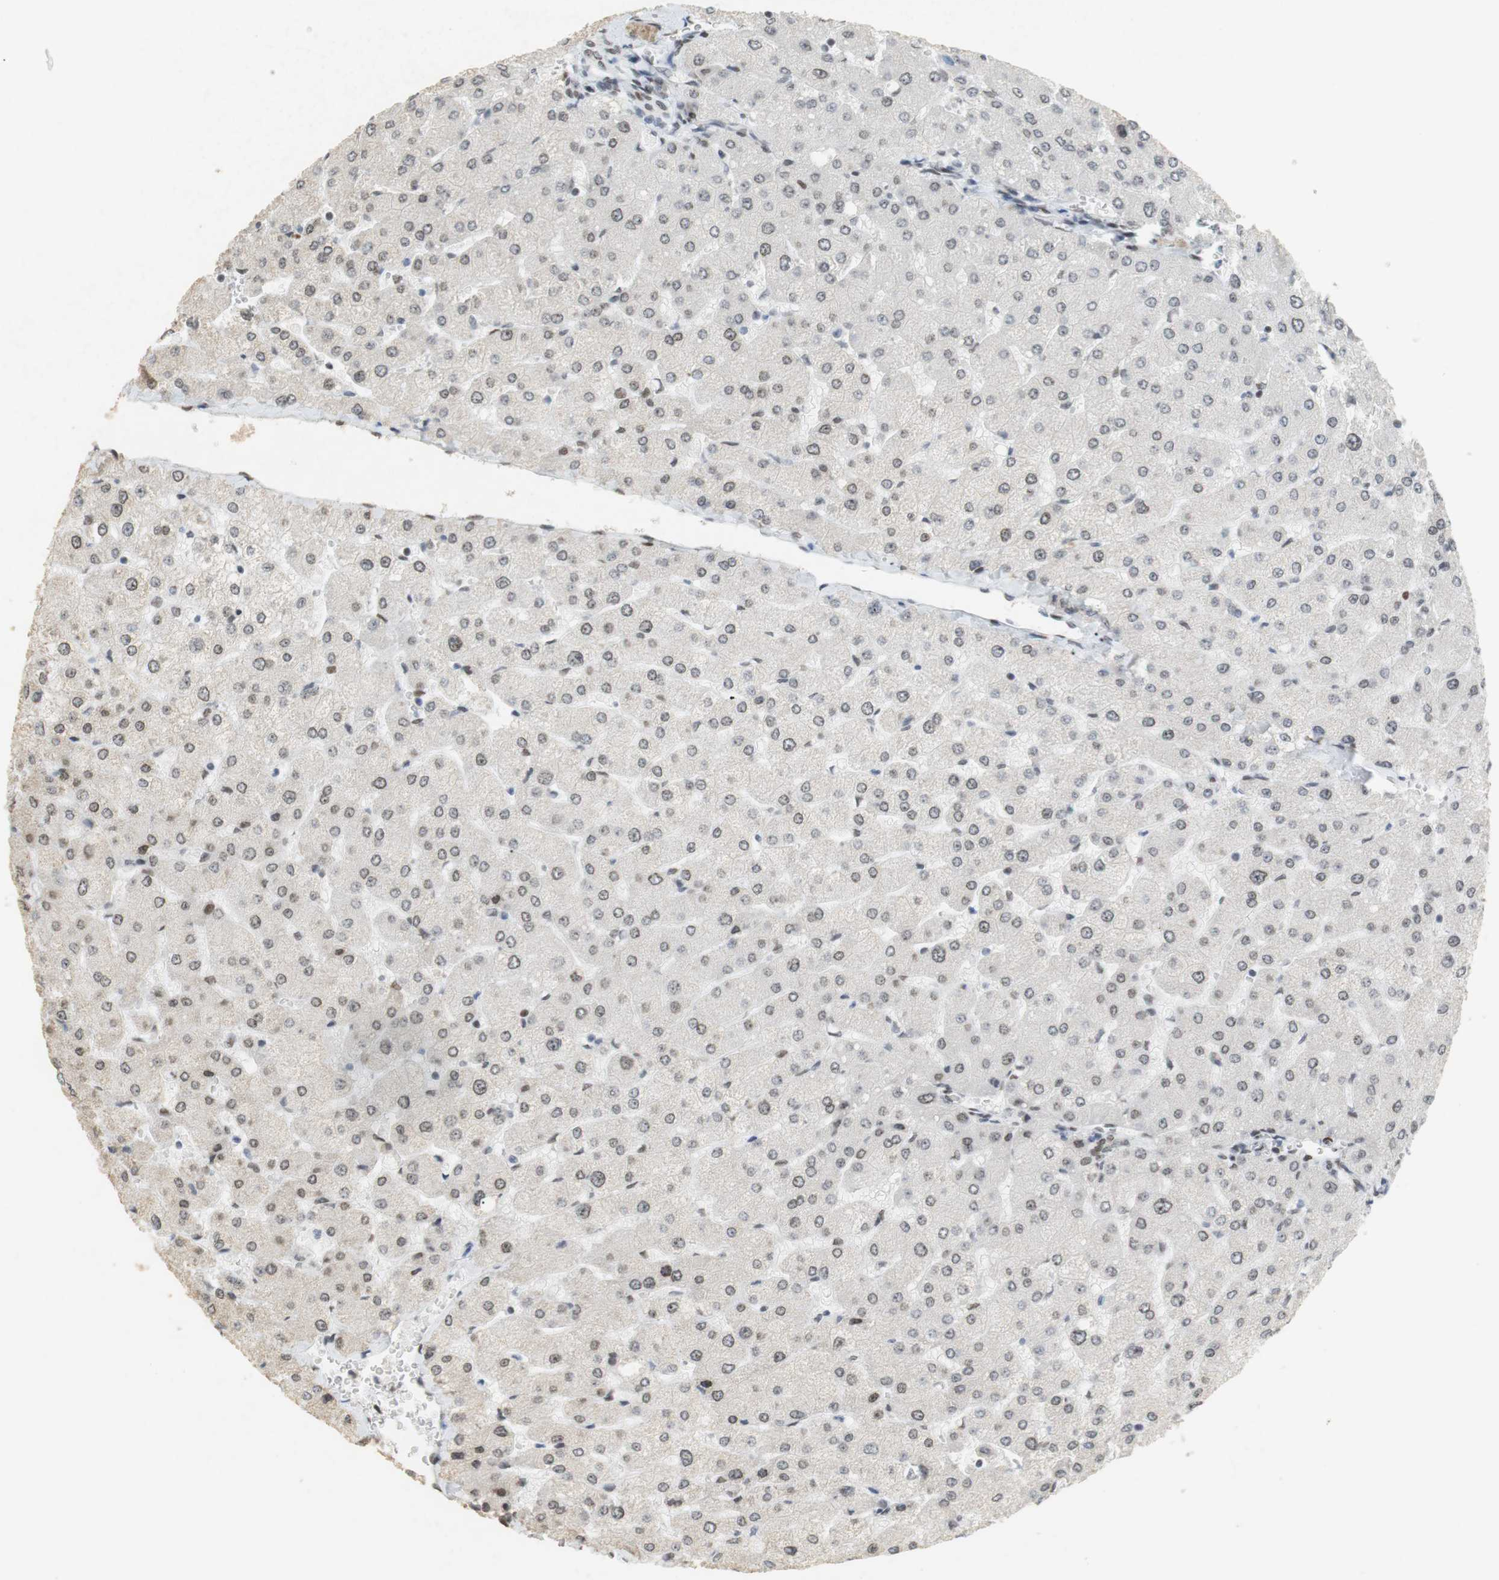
{"staining": {"intensity": "weak", "quantity": "25%-75%", "location": "nuclear"}, "tissue": "liver", "cell_type": "Cholangiocytes", "image_type": "normal", "snomed": [{"axis": "morphology", "description": "Normal tissue, NOS"}, {"axis": "topography", "description": "Liver"}], "caption": "Protein expression analysis of unremarkable human liver reveals weak nuclear staining in approximately 25%-75% of cholangiocytes.", "gene": "BMI1", "patient": {"sex": "male", "age": 55}}